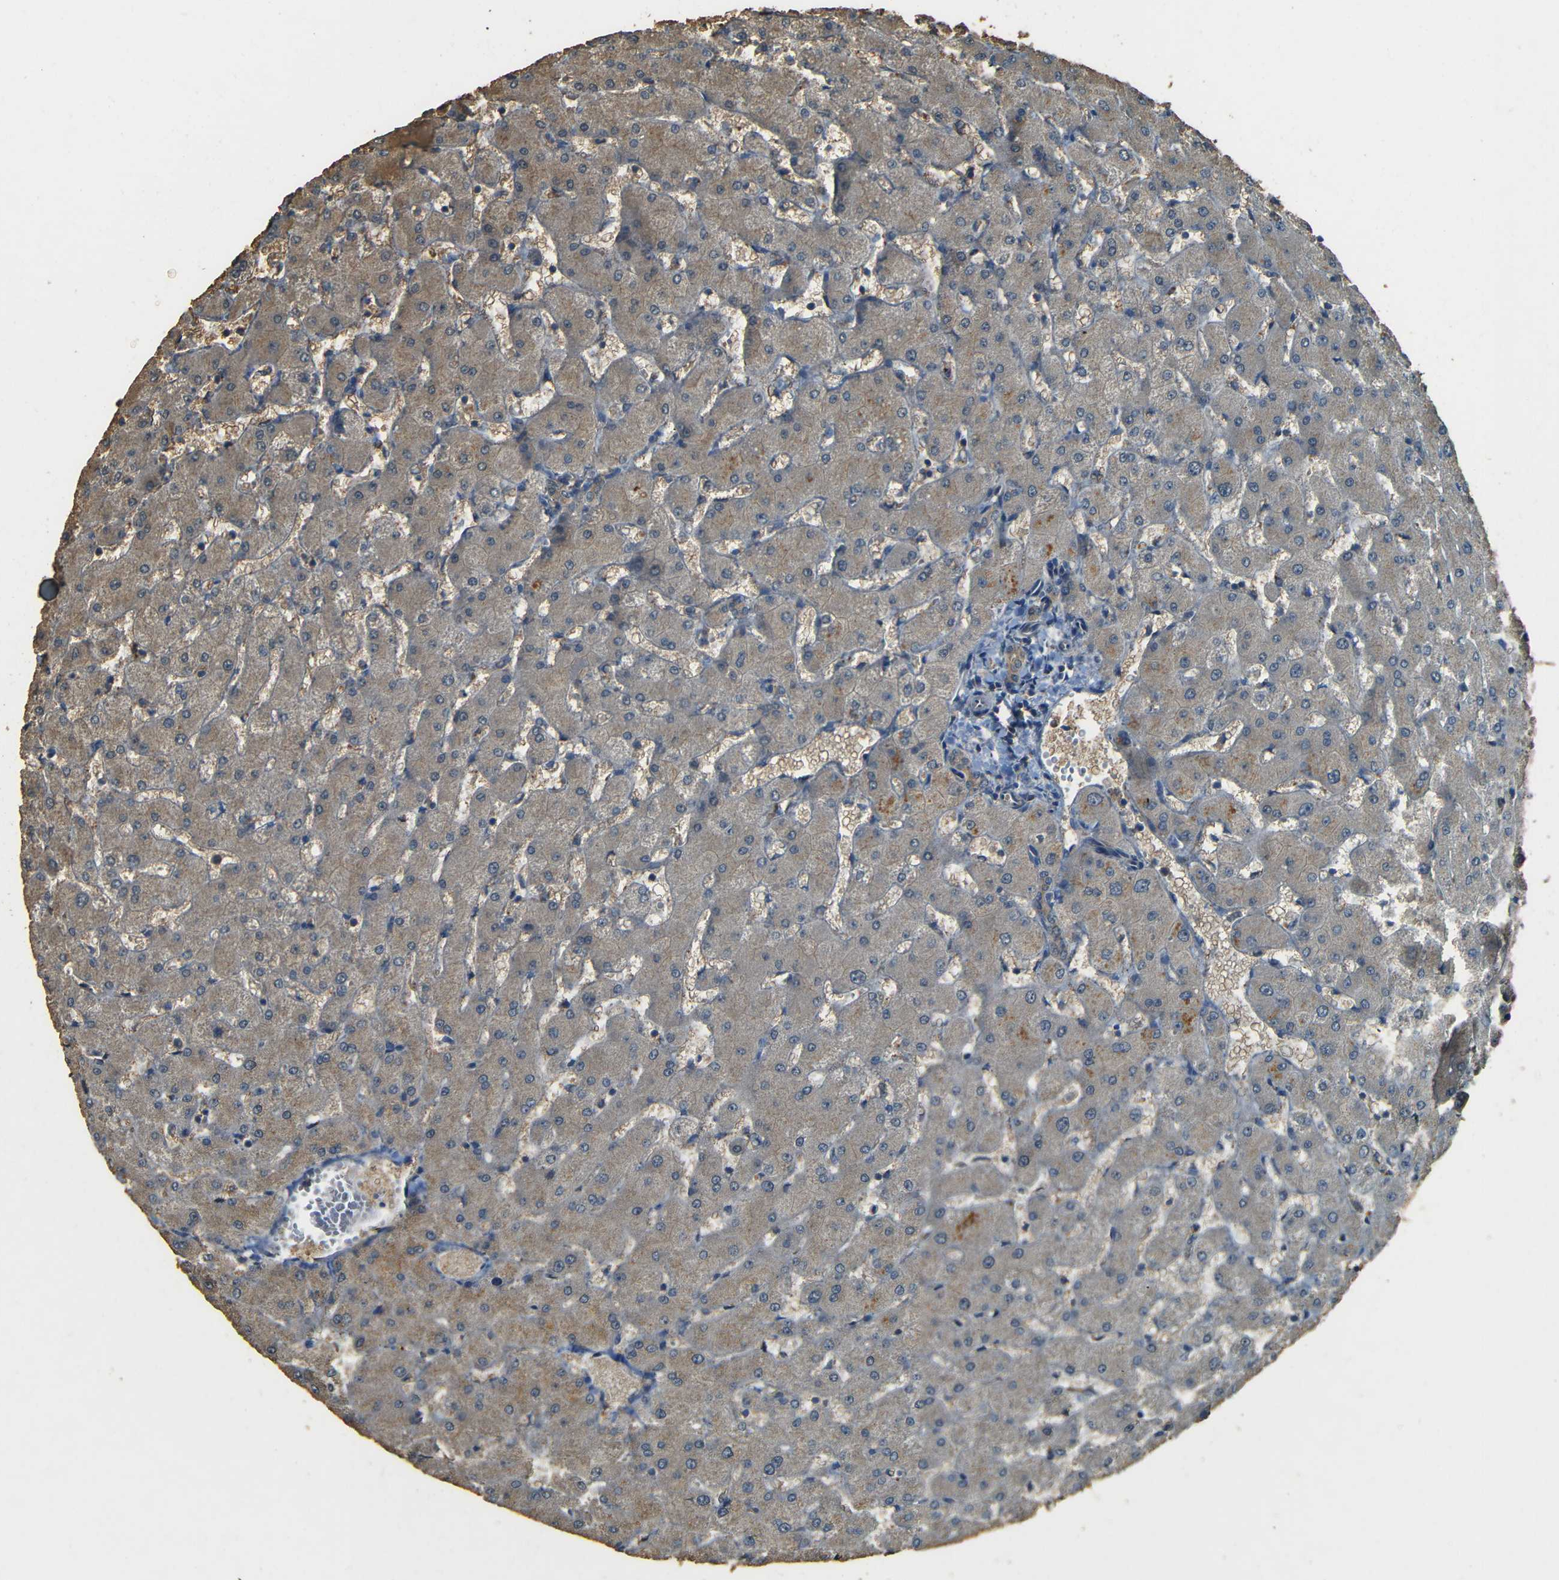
{"staining": {"intensity": "moderate", "quantity": ">75%", "location": "cytoplasmic/membranous"}, "tissue": "liver", "cell_type": "Cholangiocytes", "image_type": "normal", "snomed": [{"axis": "morphology", "description": "Normal tissue, NOS"}, {"axis": "topography", "description": "Liver"}], "caption": "A high-resolution image shows IHC staining of normal liver, which reveals moderate cytoplasmic/membranous staining in approximately >75% of cholangiocytes.", "gene": "PDE5A", "patient": {"sex": "female", "age": 63}}